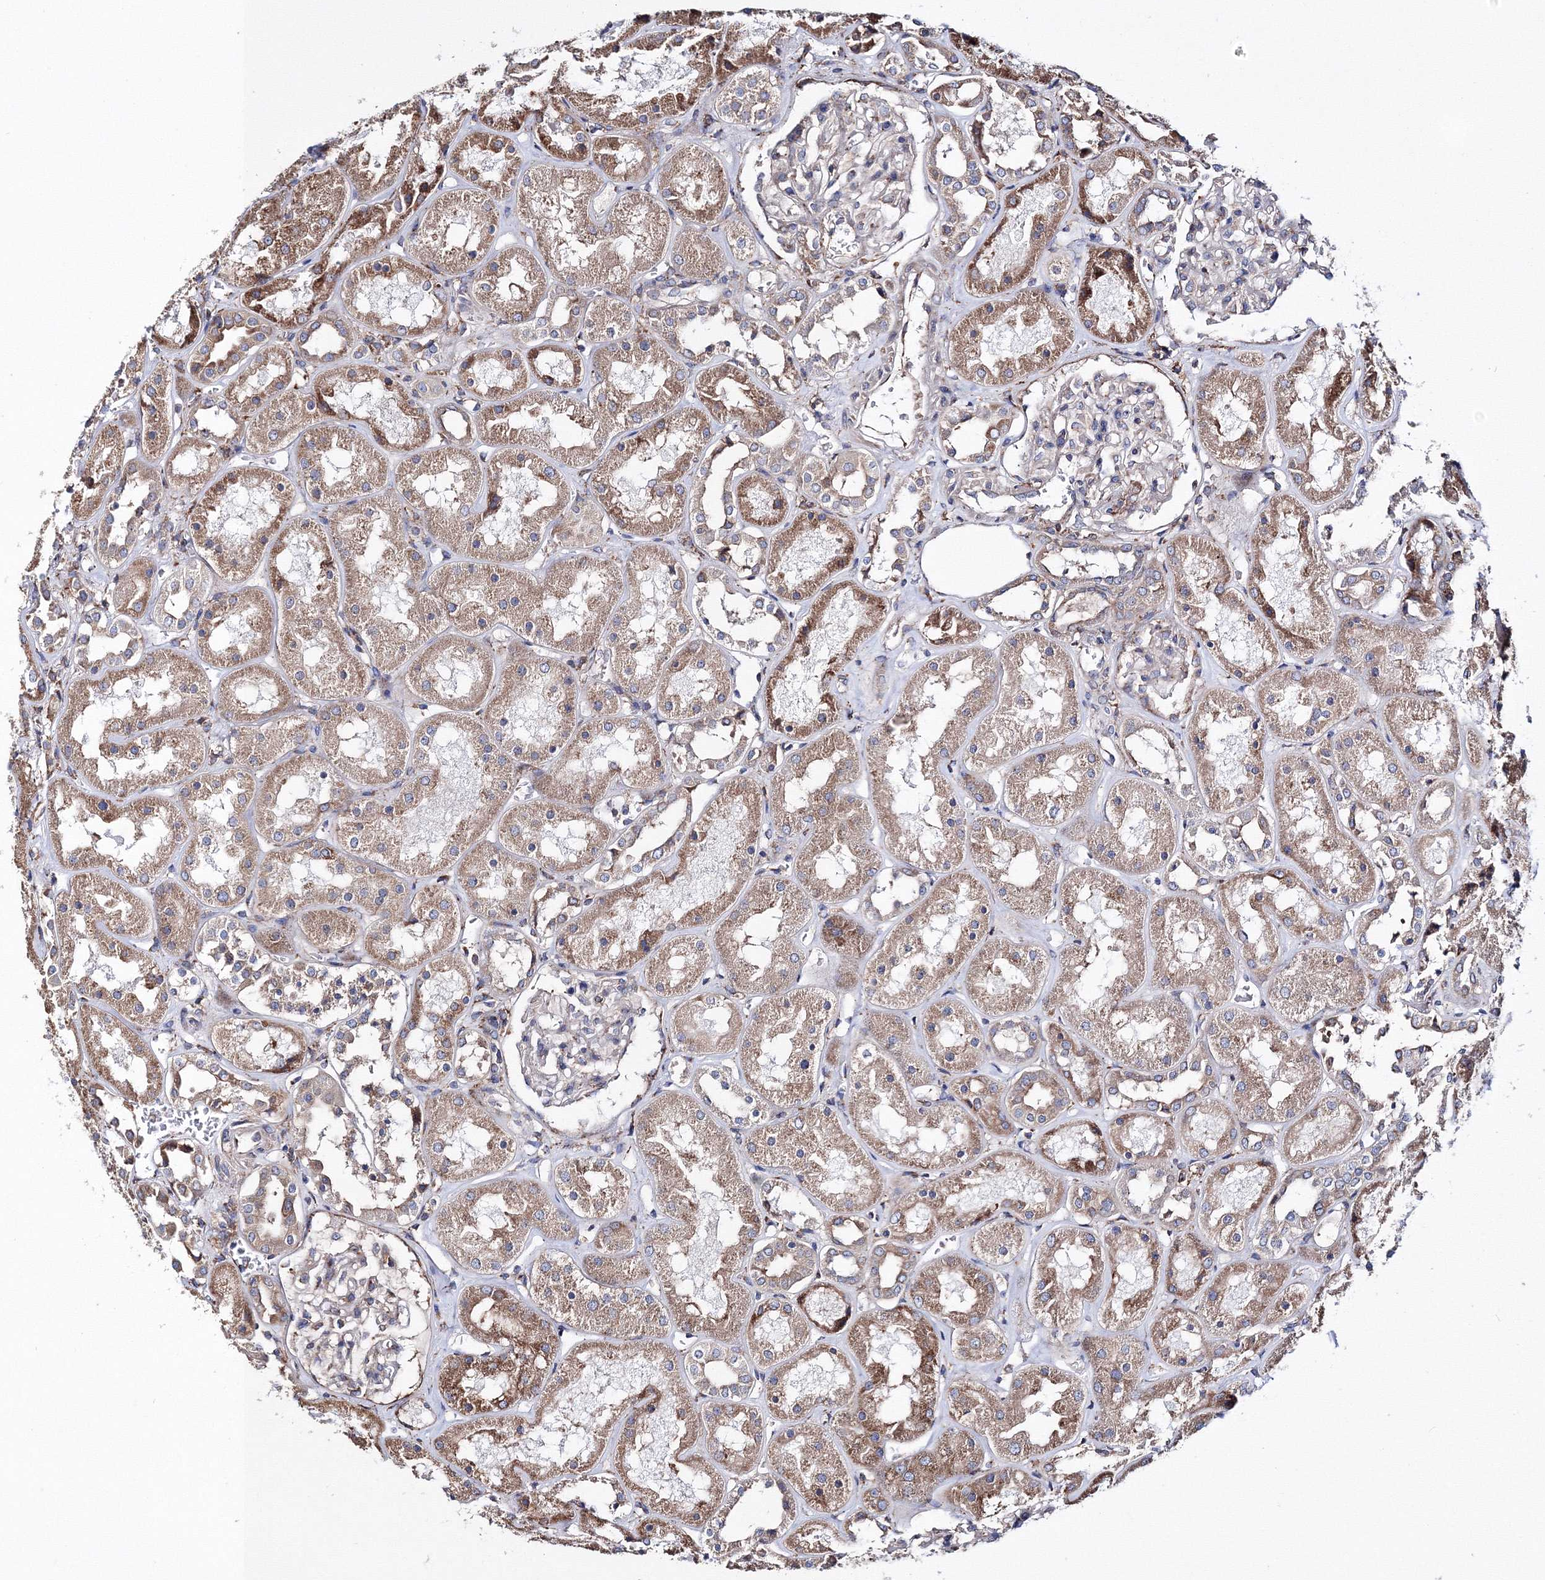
{"staining": {"intensity": "negative", "quantity": "none", "location": "none"}, "tissue": "kidney", "cell_type": "Cells in glomeruli", "image_type": "normal", "snomed": [{"axis": "morphology", "description": "Normal tissue, NOS"}, {"axis": "topography", "description": "Kidney"}], "caption": "IHC photomicrograph of benign kidney: kidney stained with DAB (3,3'-diaminobenzidine) shows no significant protein positivity in cells in glomeruli.", "gene": "VPS8", "patient": {"sex": "male", "age": 70}}